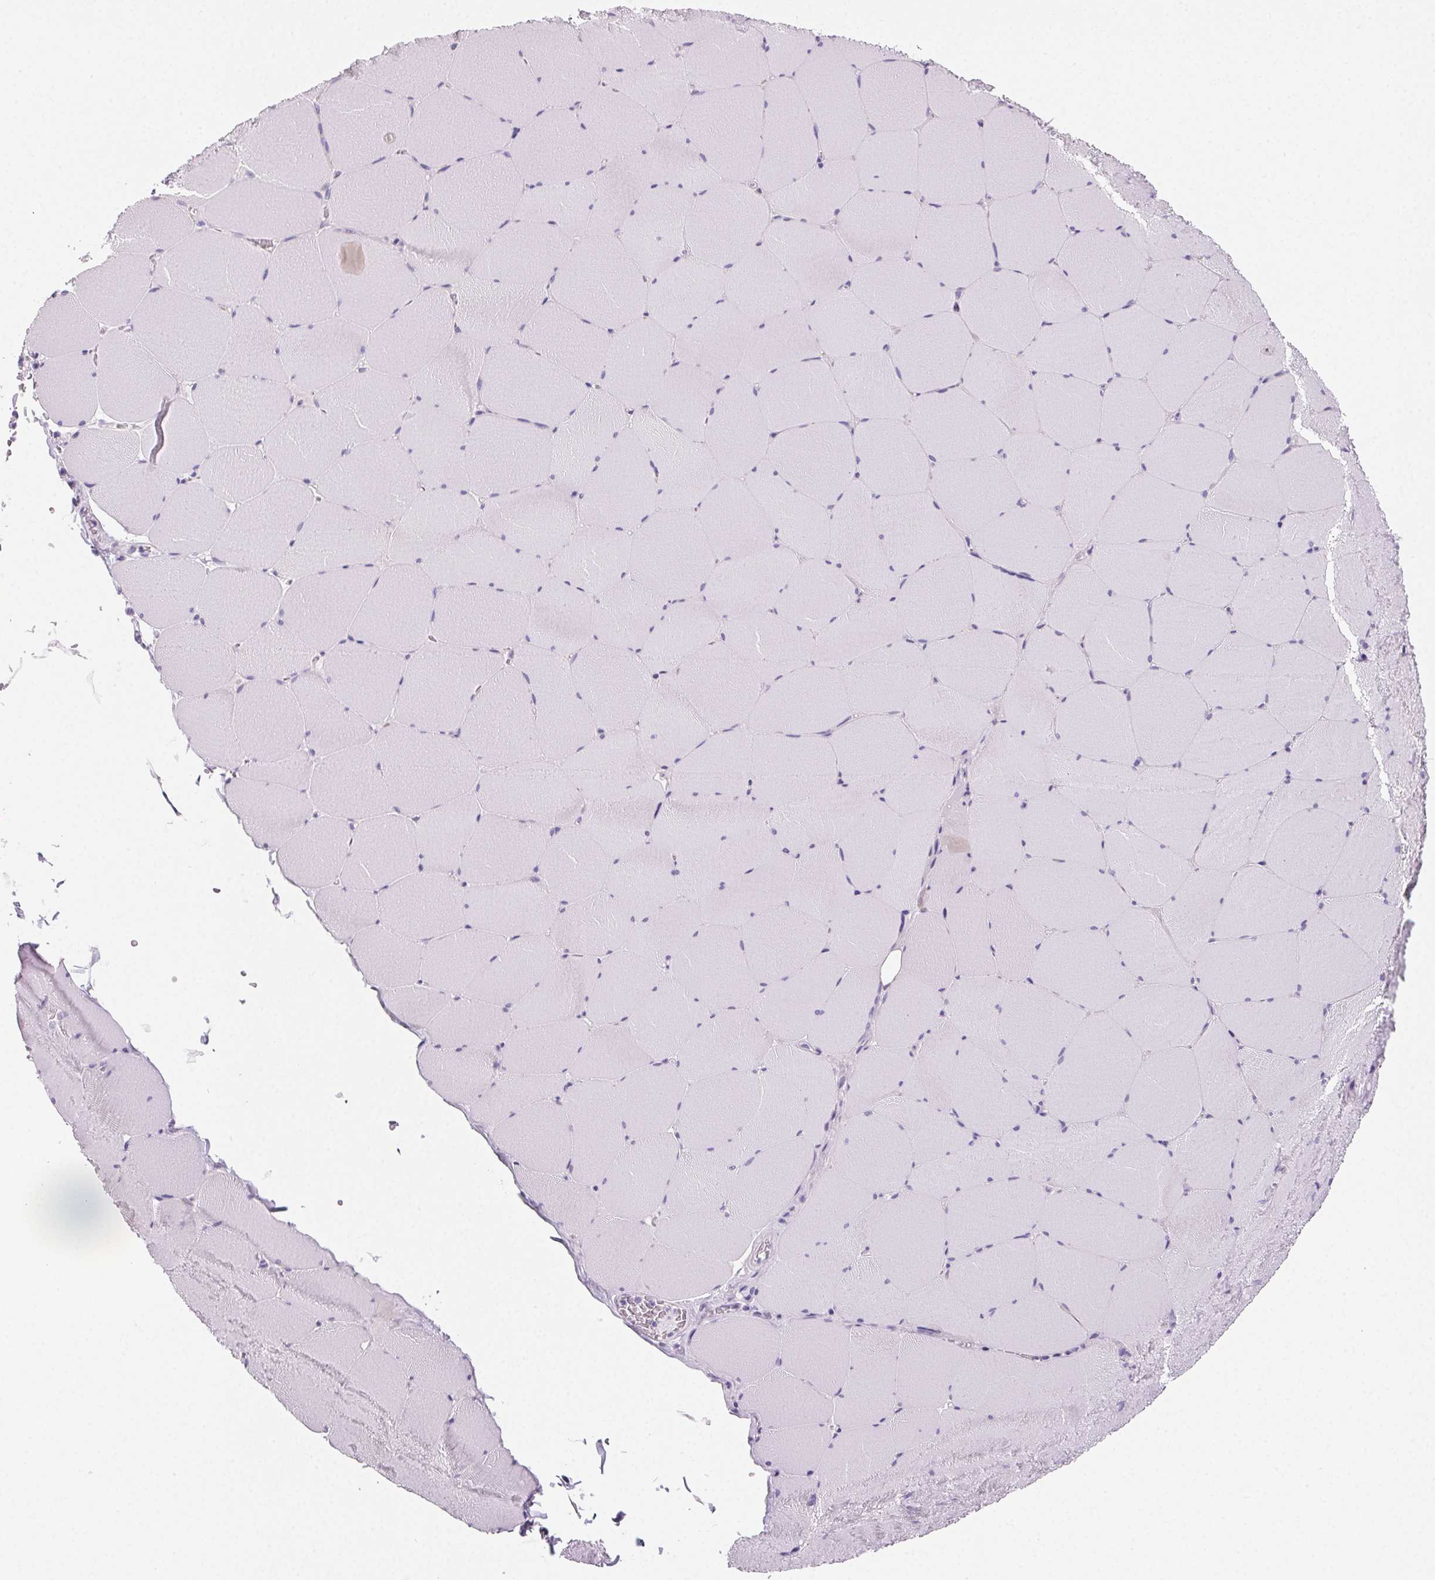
{"staining": {"intensity": "negative", "quantity": "none", "location": "none"}, "tissue": "skeletal muscle", "cell_type": "Myocytes", "image_type": "normal", "snomed": [{"axis": "morphology", "description": "Normal tissue, NOS"}, {"axis": "topography", "description": "Skeletal muscle"}, {"axis": "topography", "description": "Head-Neck"}], "caption": "DAB immunohistochemical staining of normal skeletal muscle reveals no significant positivity in myocytes.", "gene": "PRSS1", "patient": {"sex": "male", "age": 66}}